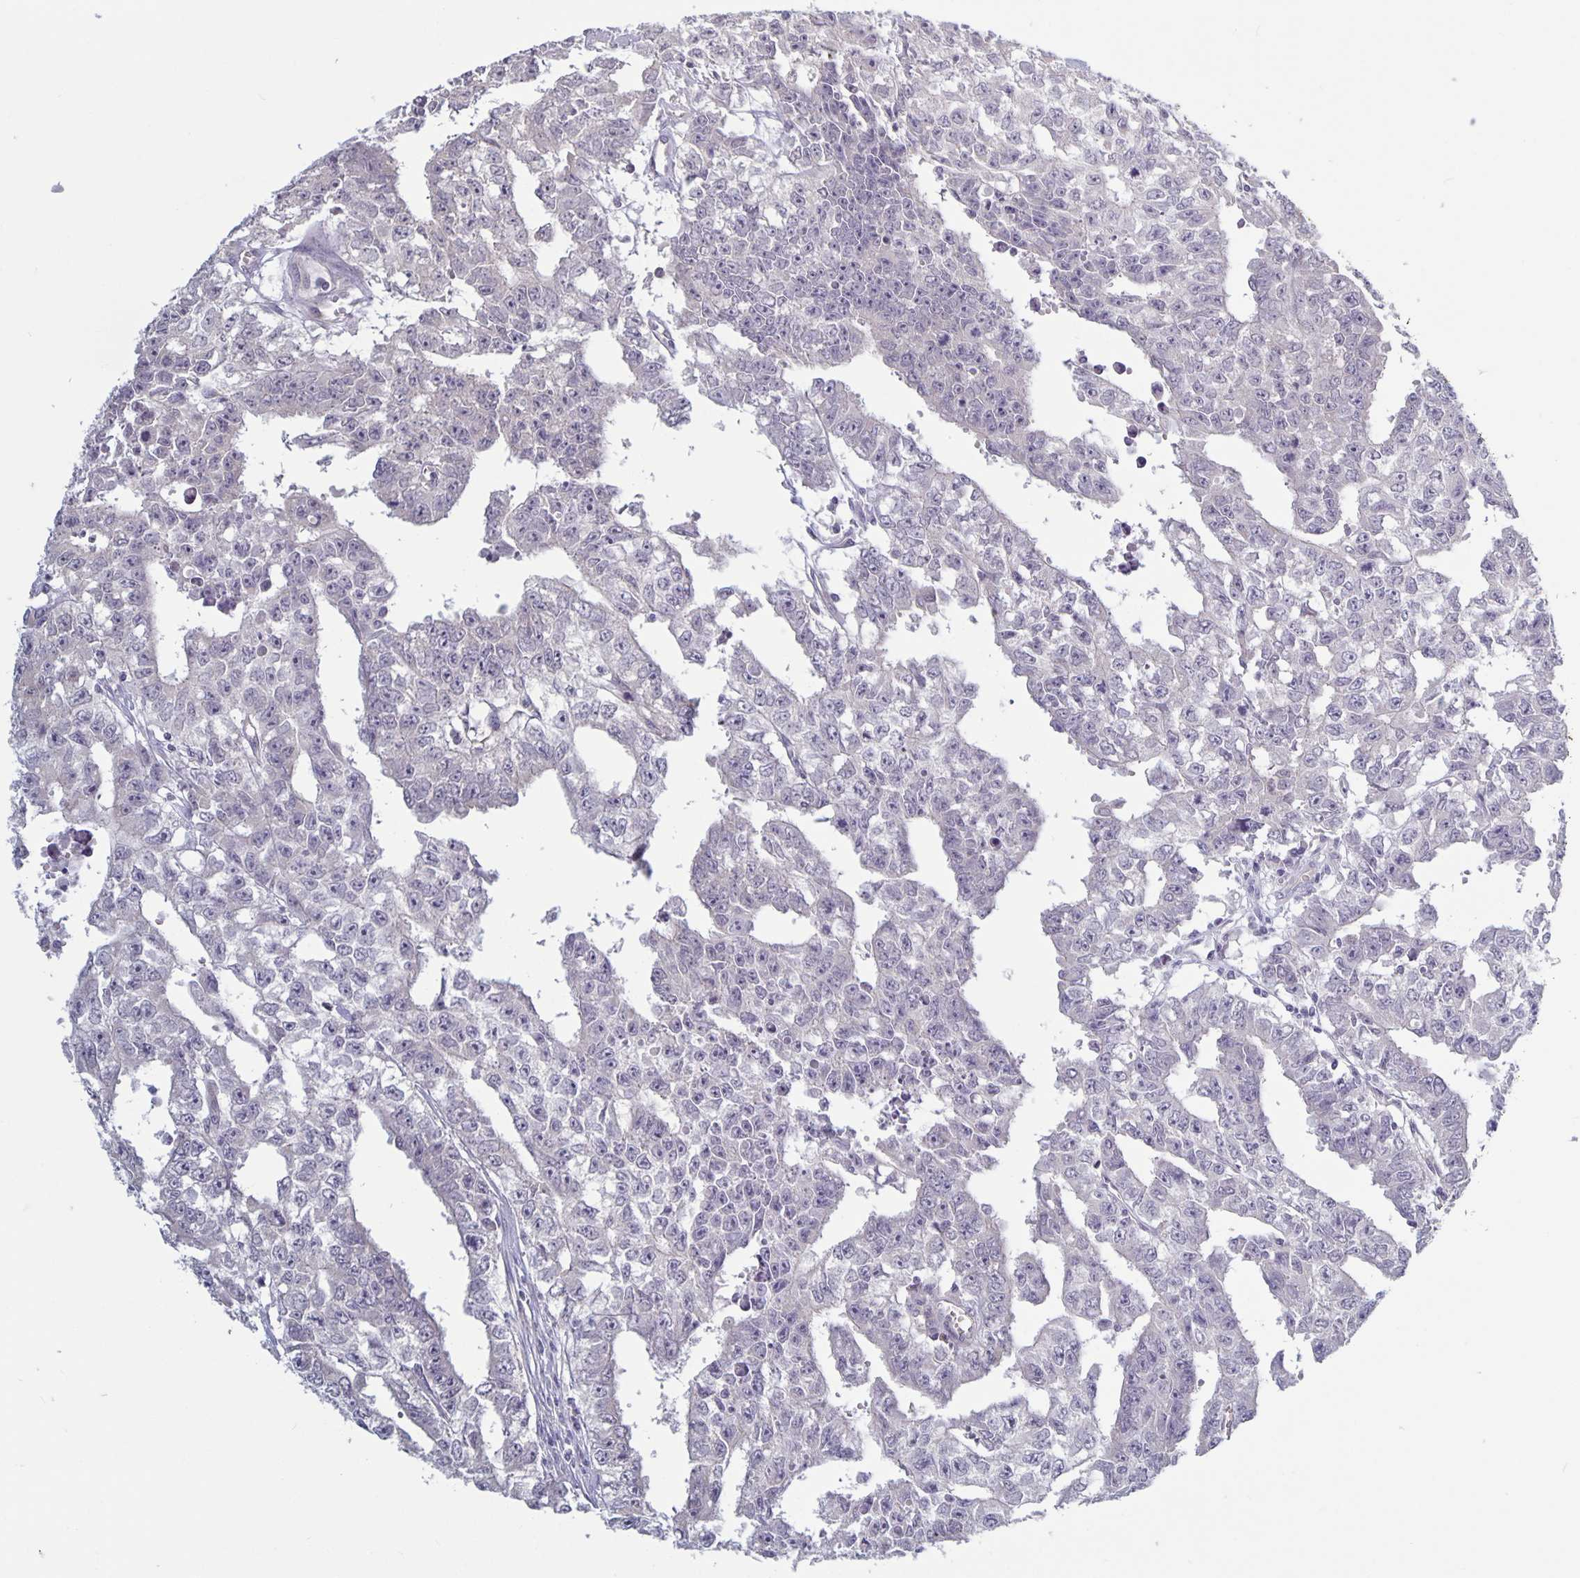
{"staining": {"intensity": "negative", "quantity": "none", "location": "none"}, "tissue": "testis cancer", "cell_type": "Tumor cells", "image_type": "cancer", "snomed": [{"axis": "morphology", "description": "Carcinoma, Embryonal, NOS"}, {"axis": "morphology", "description": "Teratoma, malignant, NOS"}, {"axis": "topography", "description": "Testis"}], "caption": "Human embryonal carcinoma (testis) stained for a protein using IHC demonstrates no staining in tumor cells.", "gene": "PLCB3", "patient": {"sex": "male", "age": 24}}